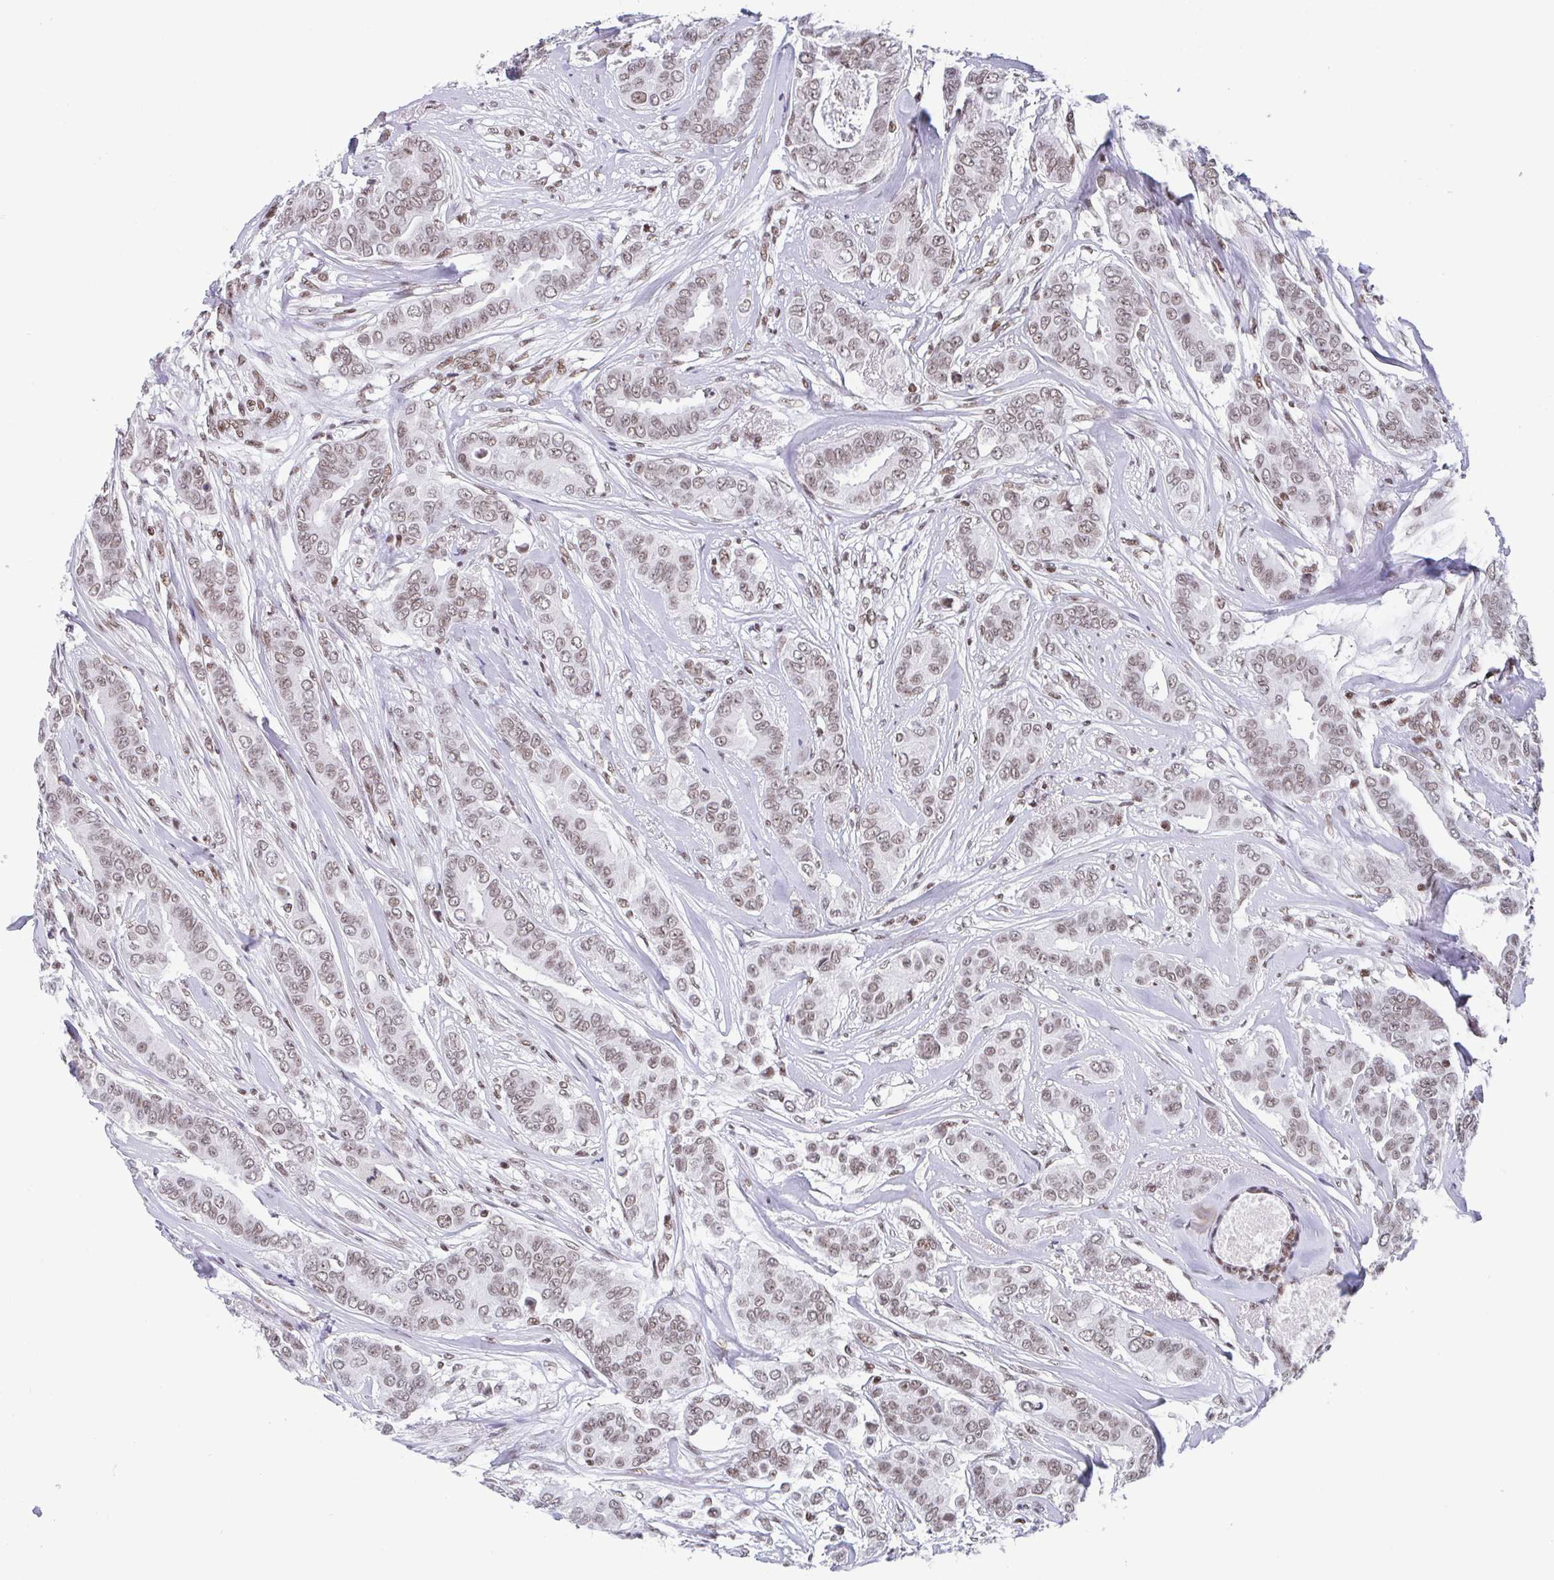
{"staining": {"intensity": "weak", "quantity": ">75%", "location": "nuclear"}, "tissue": "breast cancer", "cell_type": "Tumor cells", "image_type": "cancer", "snomed": [{"axis": "morphology", "description": "Duct carcinoma"}, {"axis": "topography", "description": "Breast"}], "caption": "About >75% of tumor cells in human breast infiltrating ductal carcinoma show weak nuclear protein expression as visualized by brown immunohistochemical staining.", "gene": "CTCF", "patient": {"sex": "female", "age": 45}}